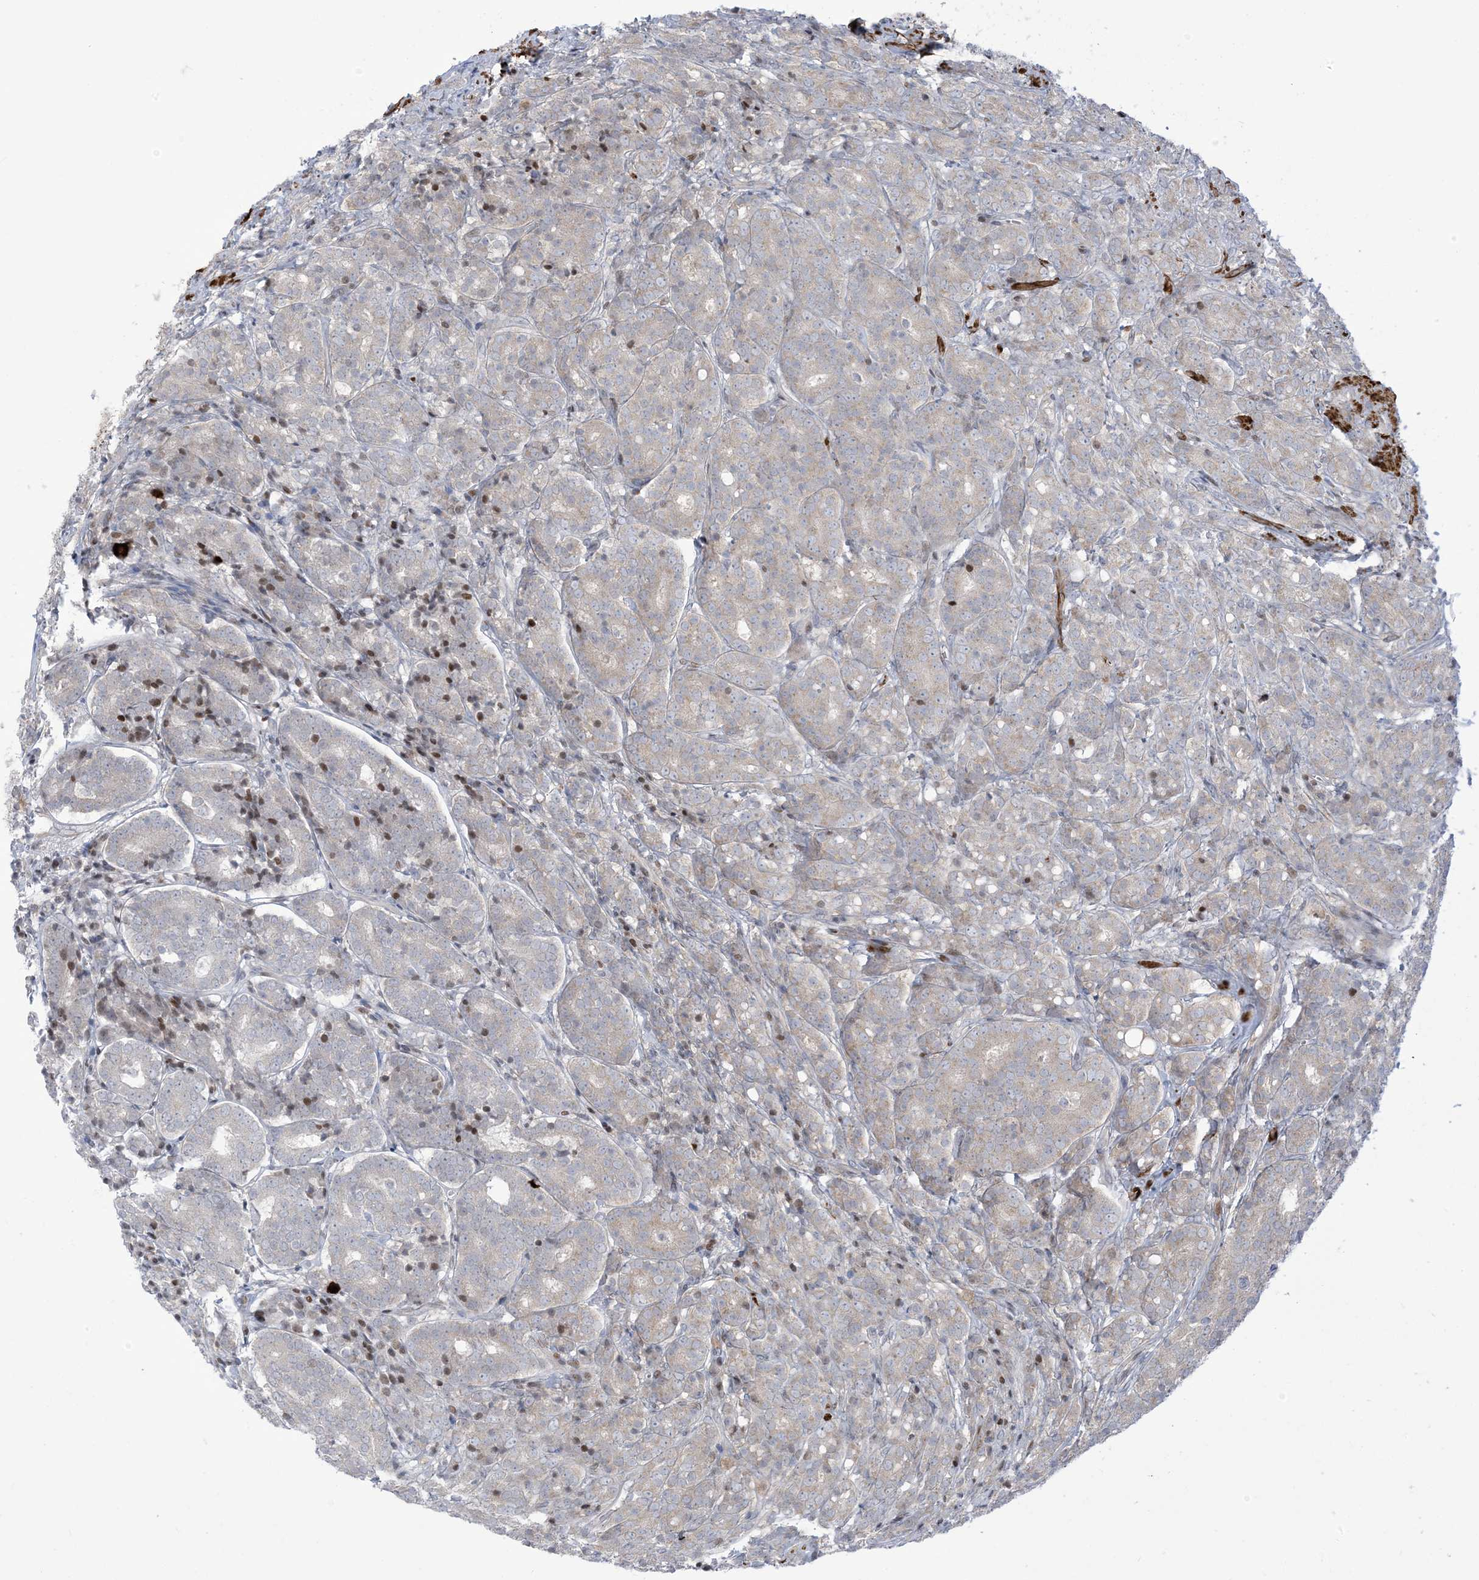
{"staining": {"intensity": "negative", "quantity": "none", "location": "none"}, "tissue": "prostate cancer", "cell_type": "Tumor cells", "image_type": "cancer", "snomed": [{"axis": "morphology", "description": "Adenocarcinoma, High grade"}, {"axis": "topography", "description": "Prostate"}], "caption": "The IHC image has no significant positivity in tumor cells of prostate cancer tissue. (DAB immunohistochemistry with hematoxylin counter stain).", "gene": "AFTPH", "patient": {"sex": "male", "age": 62}}